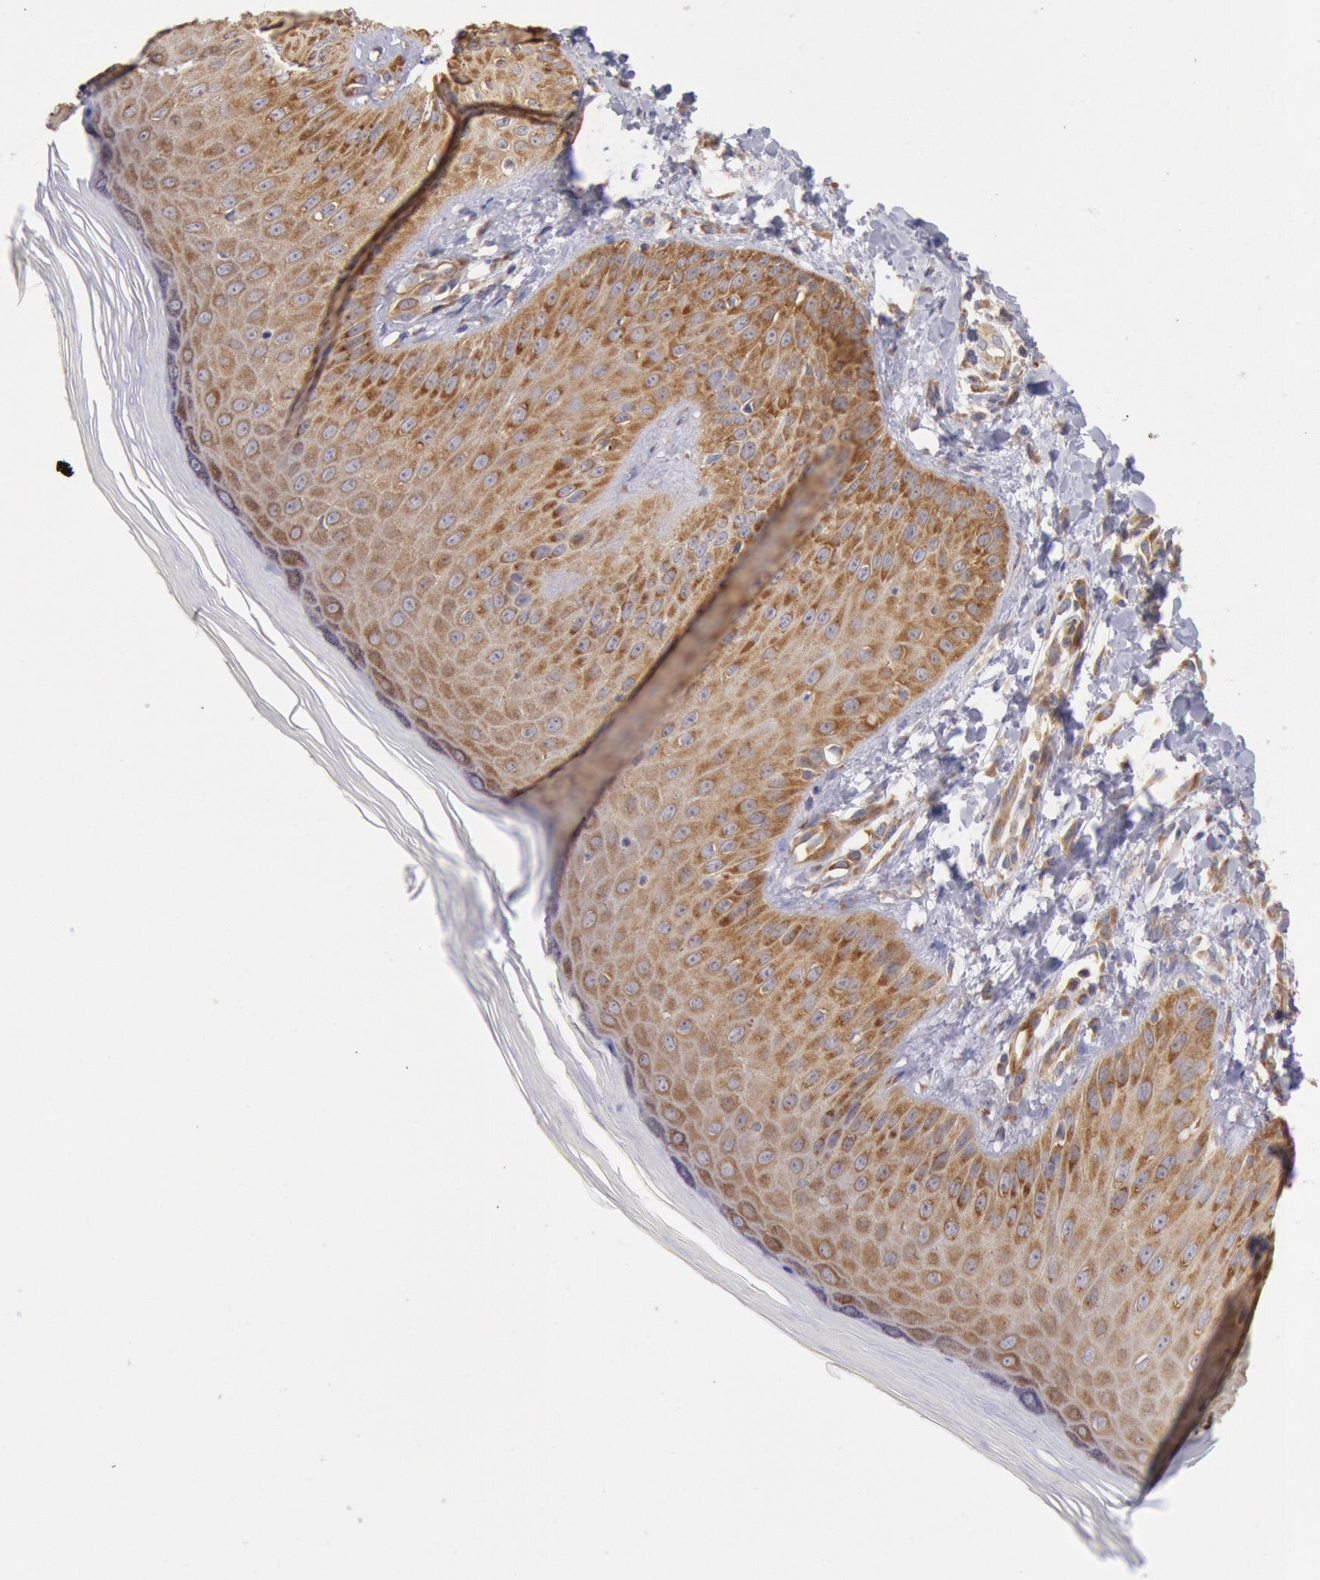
{"staining": {"intensity": "strong", "quantity": ">75%", "location": "cytoplasmic/membranous"}, "tissue": "skin", "cell_type": "Epidermal cells", "image_type": "normal", "snomed": [{"axis": "morphology", "description": "Normal tissue, NOS"}, {"axis": "morphology", "description": "Inflammation, NOS"}, {"axis": "topography", "description": "Soft tissue"}, {"axis": "topography", "description": "Anal"}], "caption": "An immunohistochemistry image of unremarkable tissue is shown. Protein staining in brown highlights strong cytoplasmic/membranous positivity in skin within epidermal cells.", "gene": "DRG1", "patient": {"sex": "female", "age": 15}}